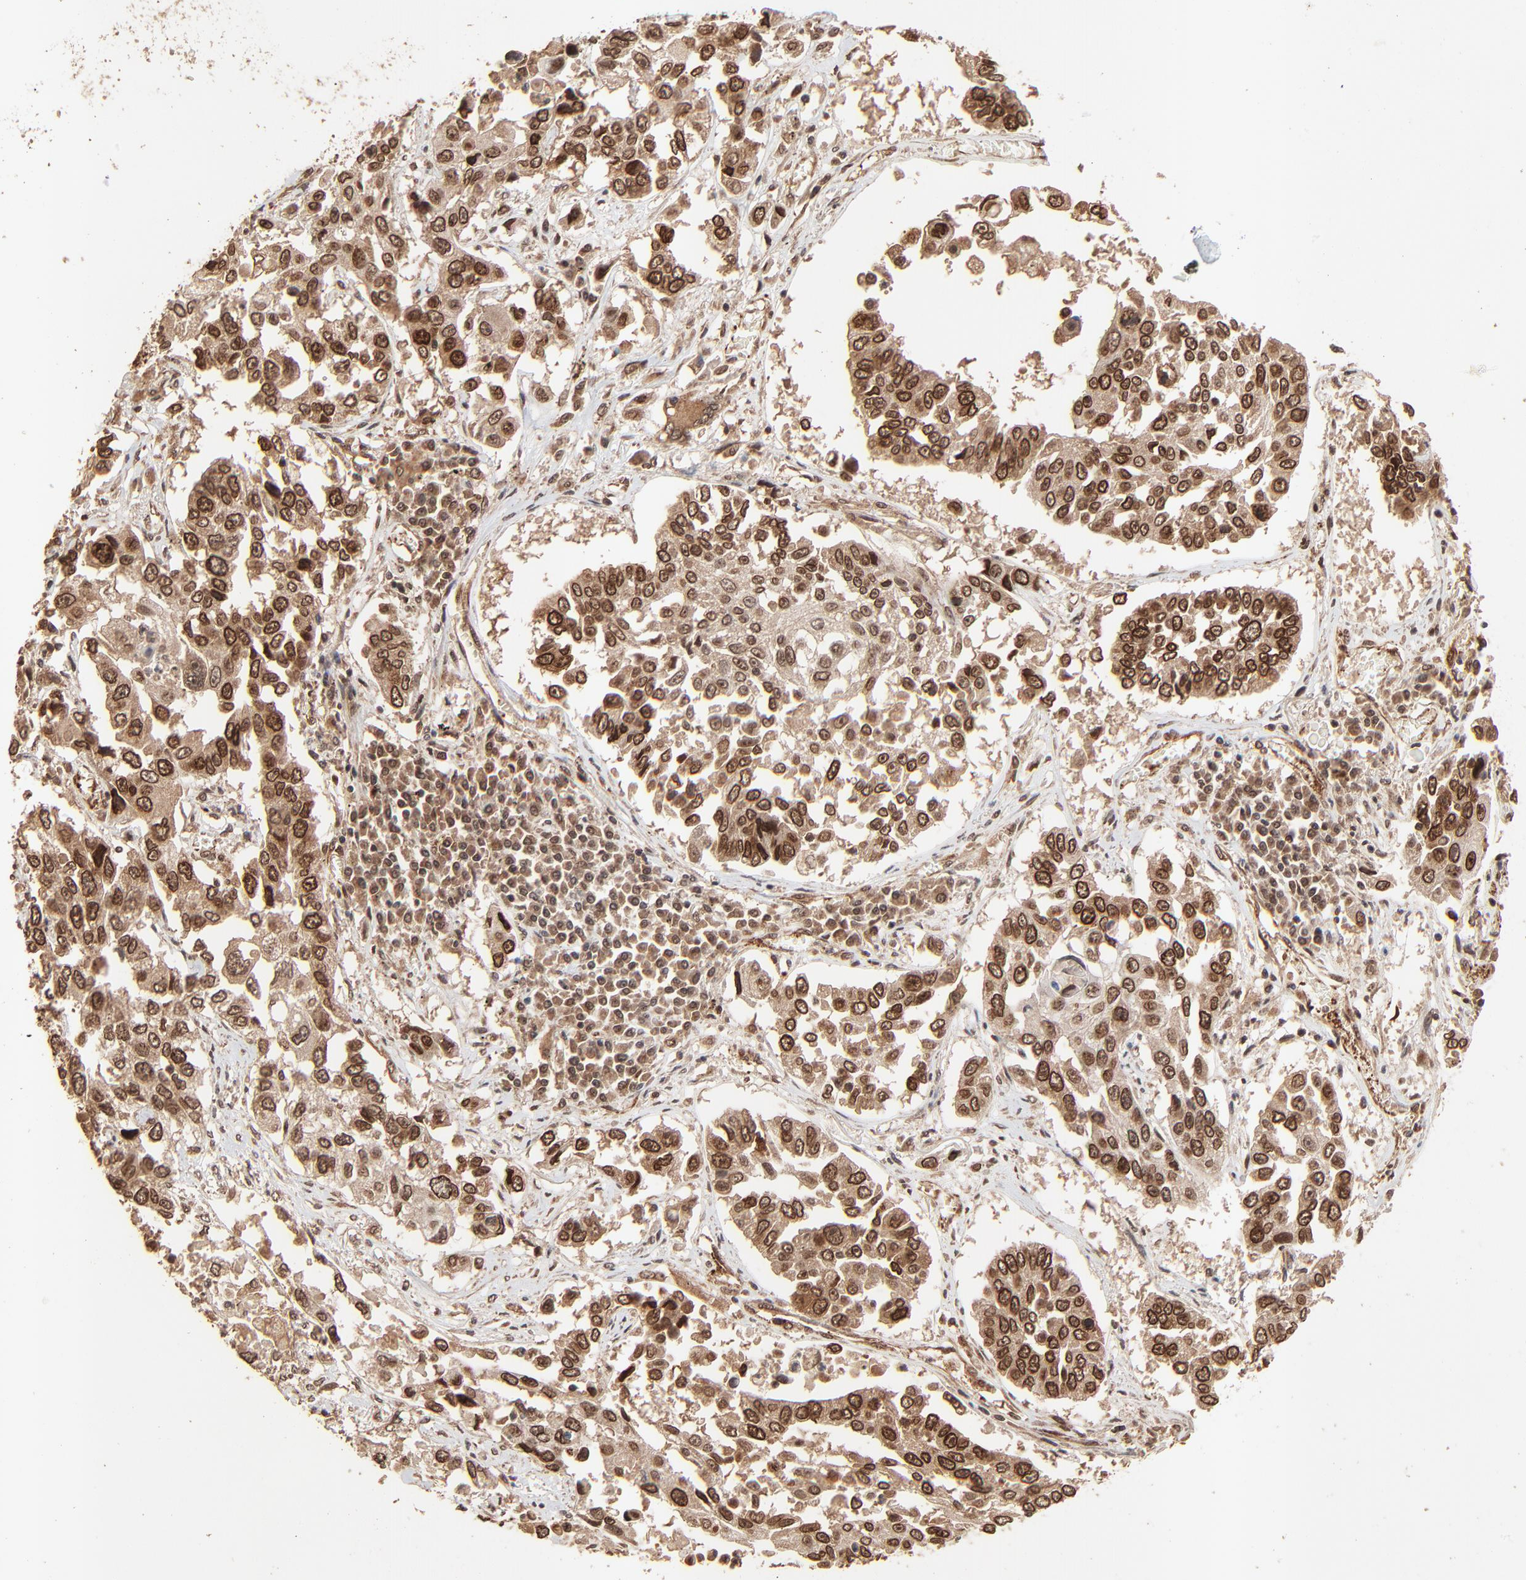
{"staining": {"intensity": "strong", "quantity": ">75%", "location": "cytoplasmic/membranous,nuclear"}, "tissue": "lung cancer", "cell_type": "Tumor cells", "image_type": "cancer", "snomed": [{"axis": "morphology", "description": "Squamous cell carcinoma, NOS"}, {"axis": "topography", "description": "Lung"}], "caption": "The micrograph shows immunohistochemical staining of squamous cell carcinoma (lung). There is strong cytoplasmic/membranous and nuclear positivity is seen in approximately >75% of tumor cells.", "gene": "FAM227A", "patient": {"sex": "male", "age": 71}}